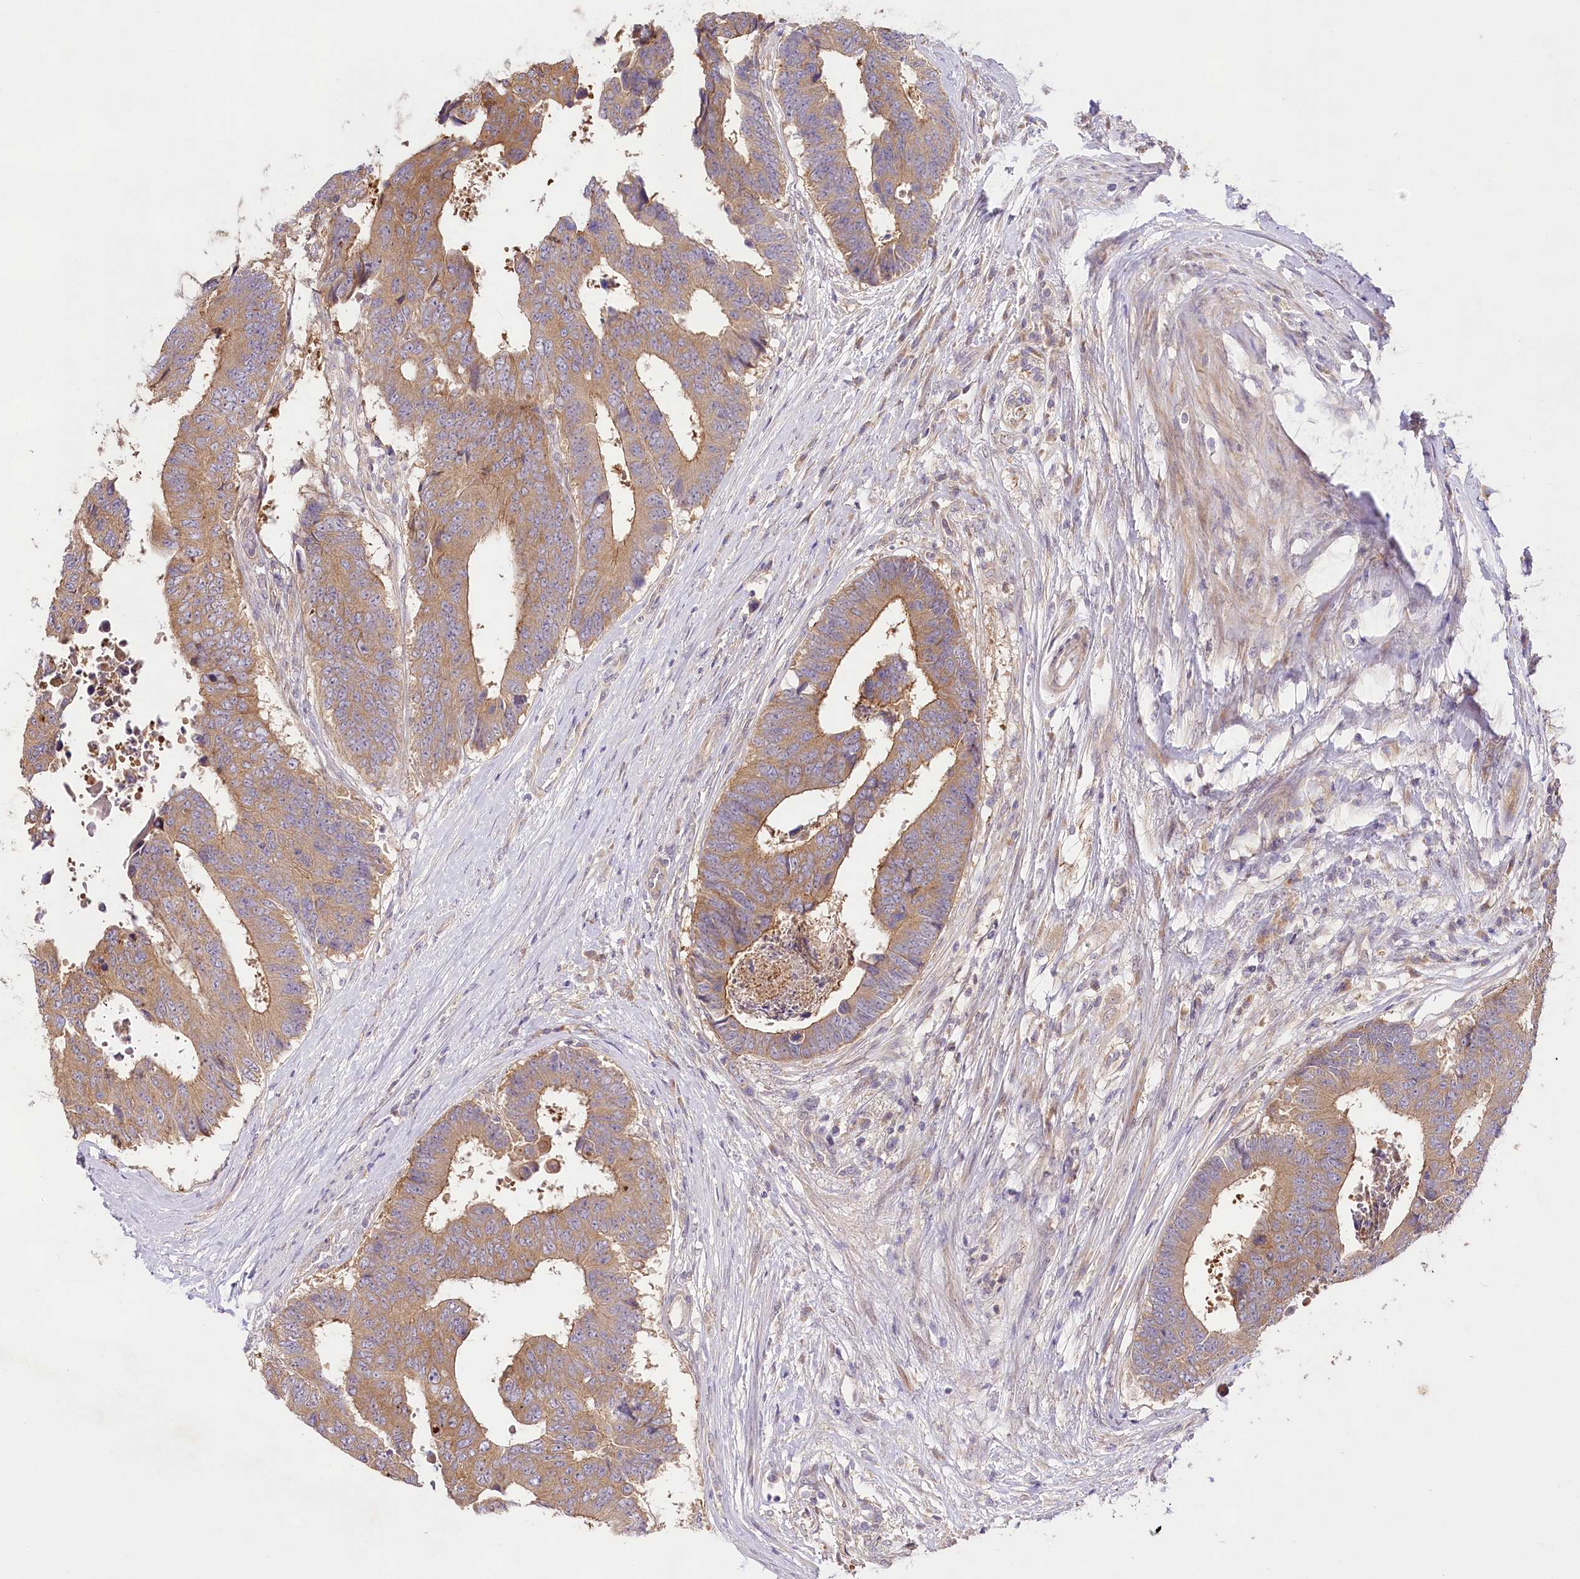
{"staining": {"intensity": "moderate", "quantity": ">75%", "location": "cytoplasmic/membranous"}, "tissue": "colorectal cancer", "cell_type": "Tumor cells", "image_type": "cancer", "snomed": [{"axis": "morphology", "description": "Adenocarcinoma, NOS"}, {"axis": "topography", "description": "Rectum"}], "caption": "Approximately >75% of tumor cells in colorectal adenocarcinoma display moderate cytoplasmic/membranous protein staining as visualized by brown immunohistochemical staining.", "gene": "PYROXD1", "patient": {"sex": "male", "age": 84}}